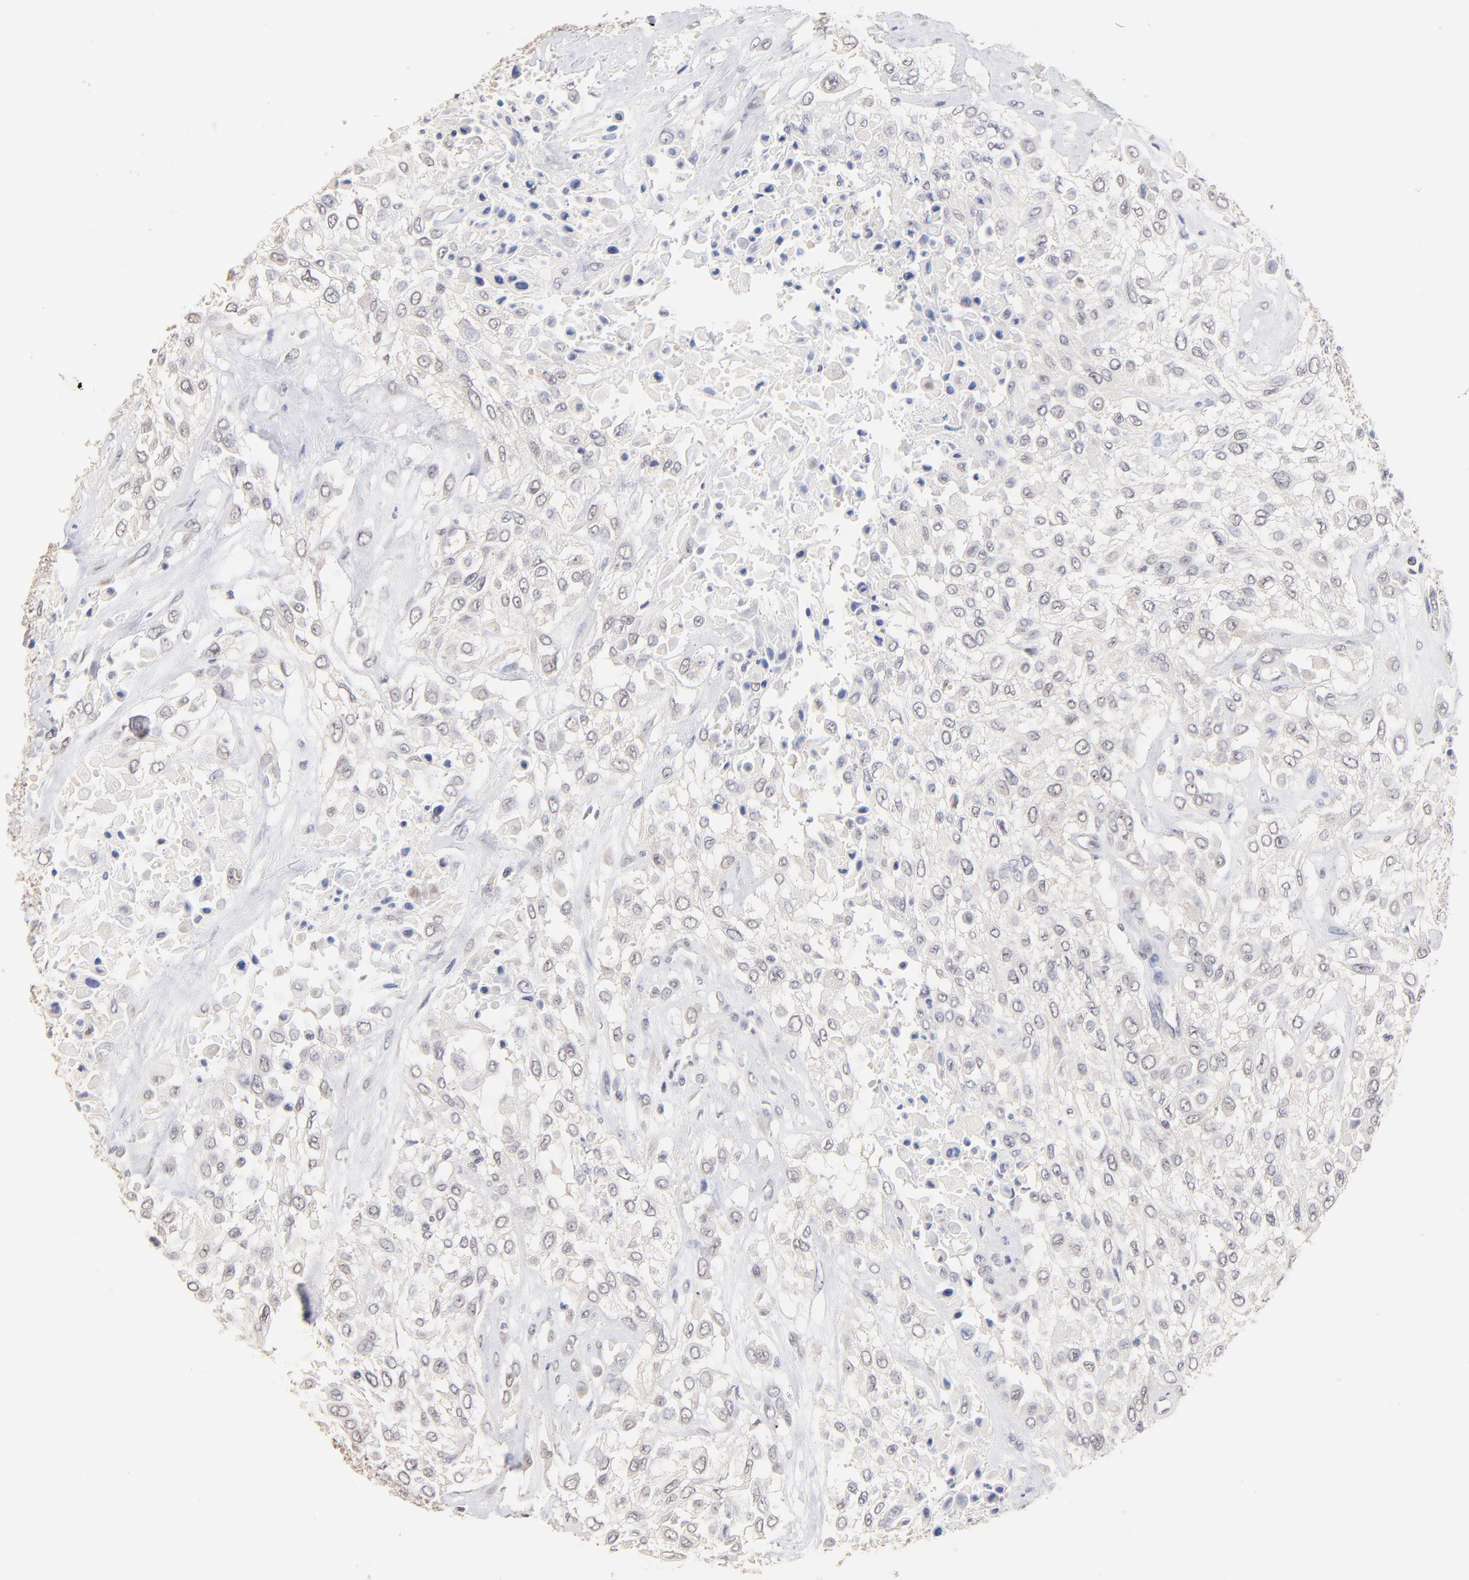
{"staining": {"intensity": "negative", "quantity": "none", "location": "none"}, "tissue": "urothelial cancer", "cell_type": "Tumor cells", "image_type": "cancer", "snomed": [{"axis": "morphology", "description": "Urothelial carcinoma, High grade"}, {"axis": "topography", "description": "Urinary bladder"}], "caption": "An immunohistochemistry image of urothelial carcinoma (high-grade) is shown. There is no staining in tumor cells of urothelial carcinoma (high-grade).", "gene": "RIBC2", "patient": {"sex": "male", "age": 57}}